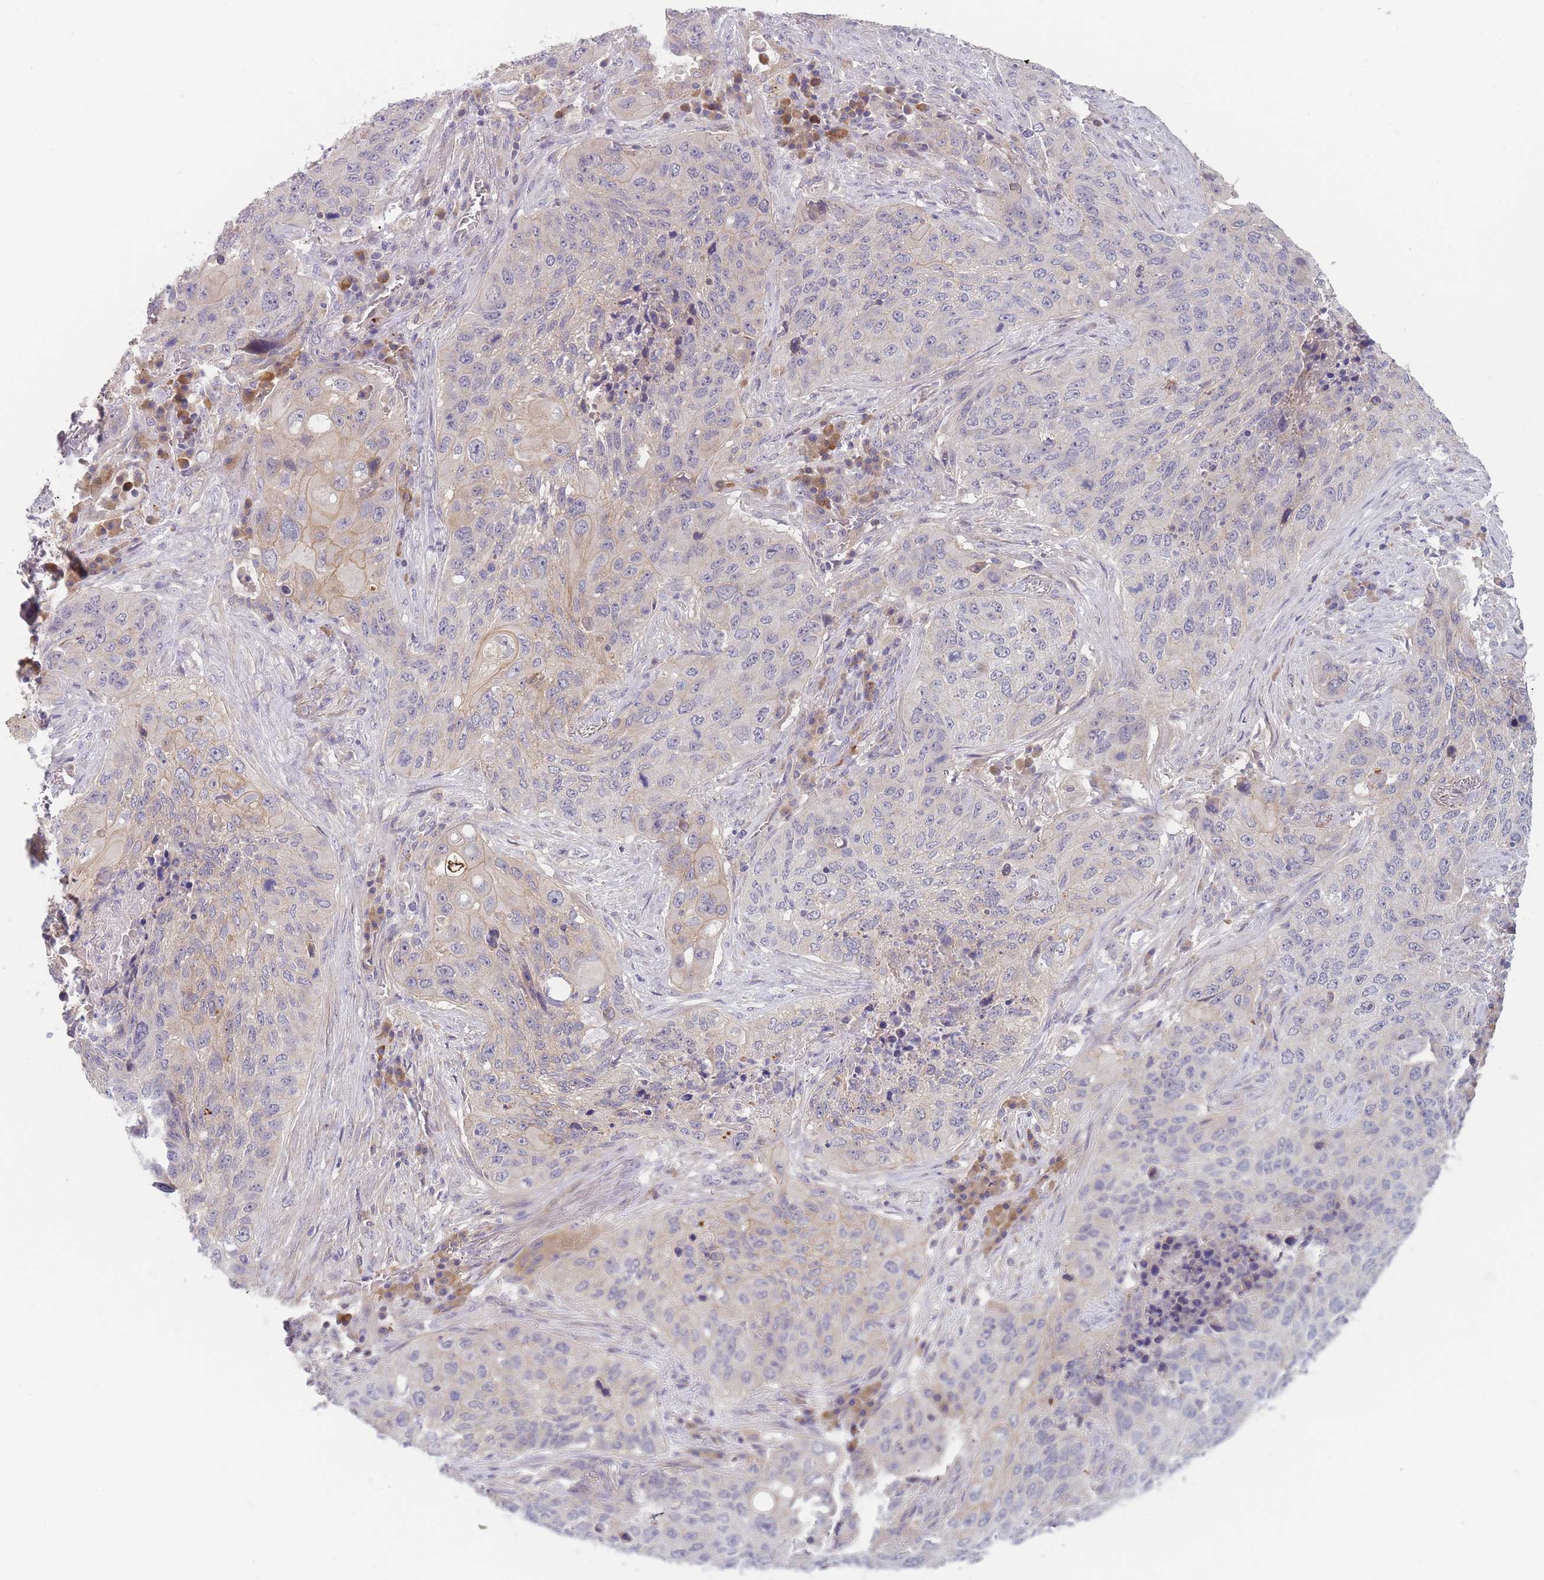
{"staining": {"intensity": "negative", "quantity": "none", "location": "none"}, "tissue": "lung cancer", "cell_type": "Tumor cells", "image_type": "cancer", "snomed": [{"axis": "morphology", "description": "Squamous cell carcinoma, NOS"}, {"axis": "topography", "description": "Lung"}], "caption": "A high-resolution image shows IHC staining of lung cancer, which reveals no significant staining in tumor cells.", "gene": "WDR93", "patient": {"sex": "female", "age": 63}}